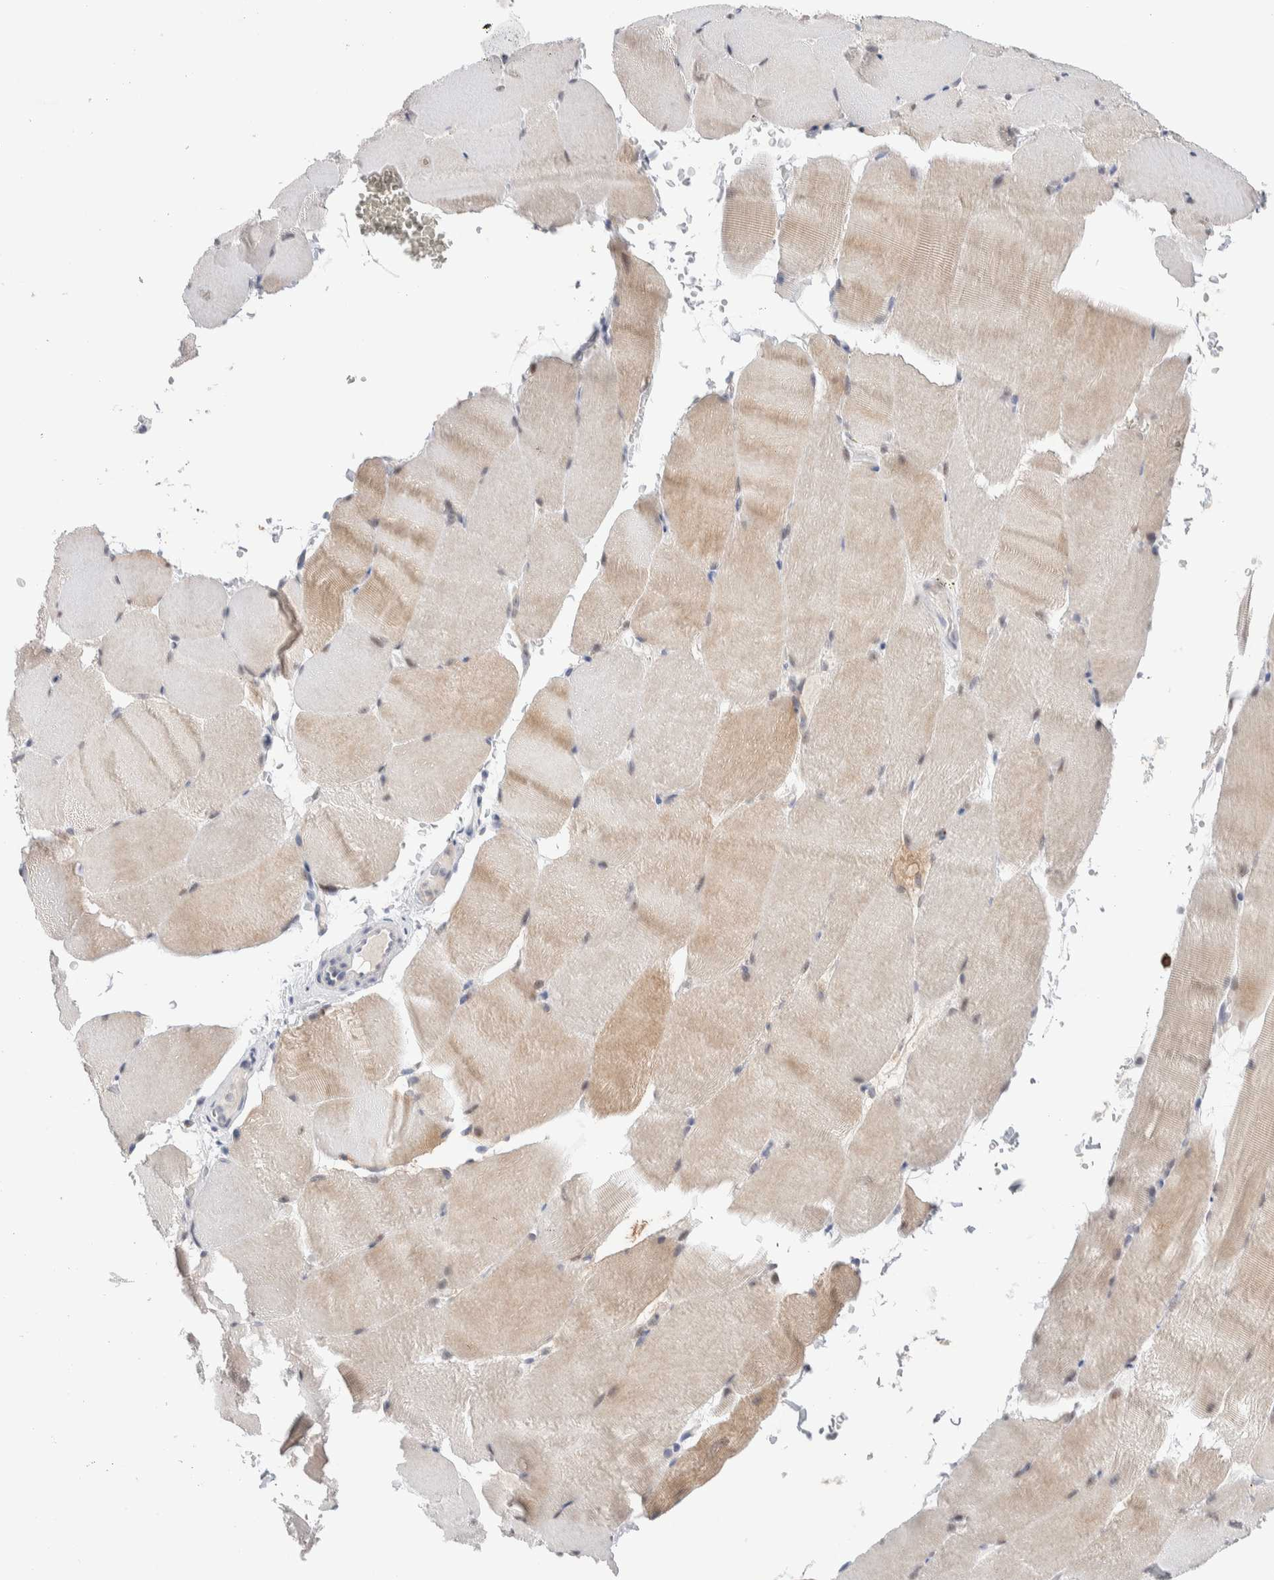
{"staining": {"intensity": "moderate", "quantity": "25%-75%", "location": "cytoplasmic/membranous"}, "tissue": "skeletal muscle", "cell_type": "Myocytes", "image_type": "normal", "snomed": [{"axis": "morphology", "description": "Normal tissue, NOS"}, {"axis": "topography", "description": "Skeletal muscle"}, {"axis": "topography", "description": "Parathyroid gland"}], "caption": "This image shows benign skeletal muscle stained with IHC to label a protein in brown. The cytoplasmic/membranous of myocytes show moderate positivity for the protein. Nuclei are counter-stained blue.", "gene": "DNAJB6", "patient": {"sex": "female", "age": 37}}